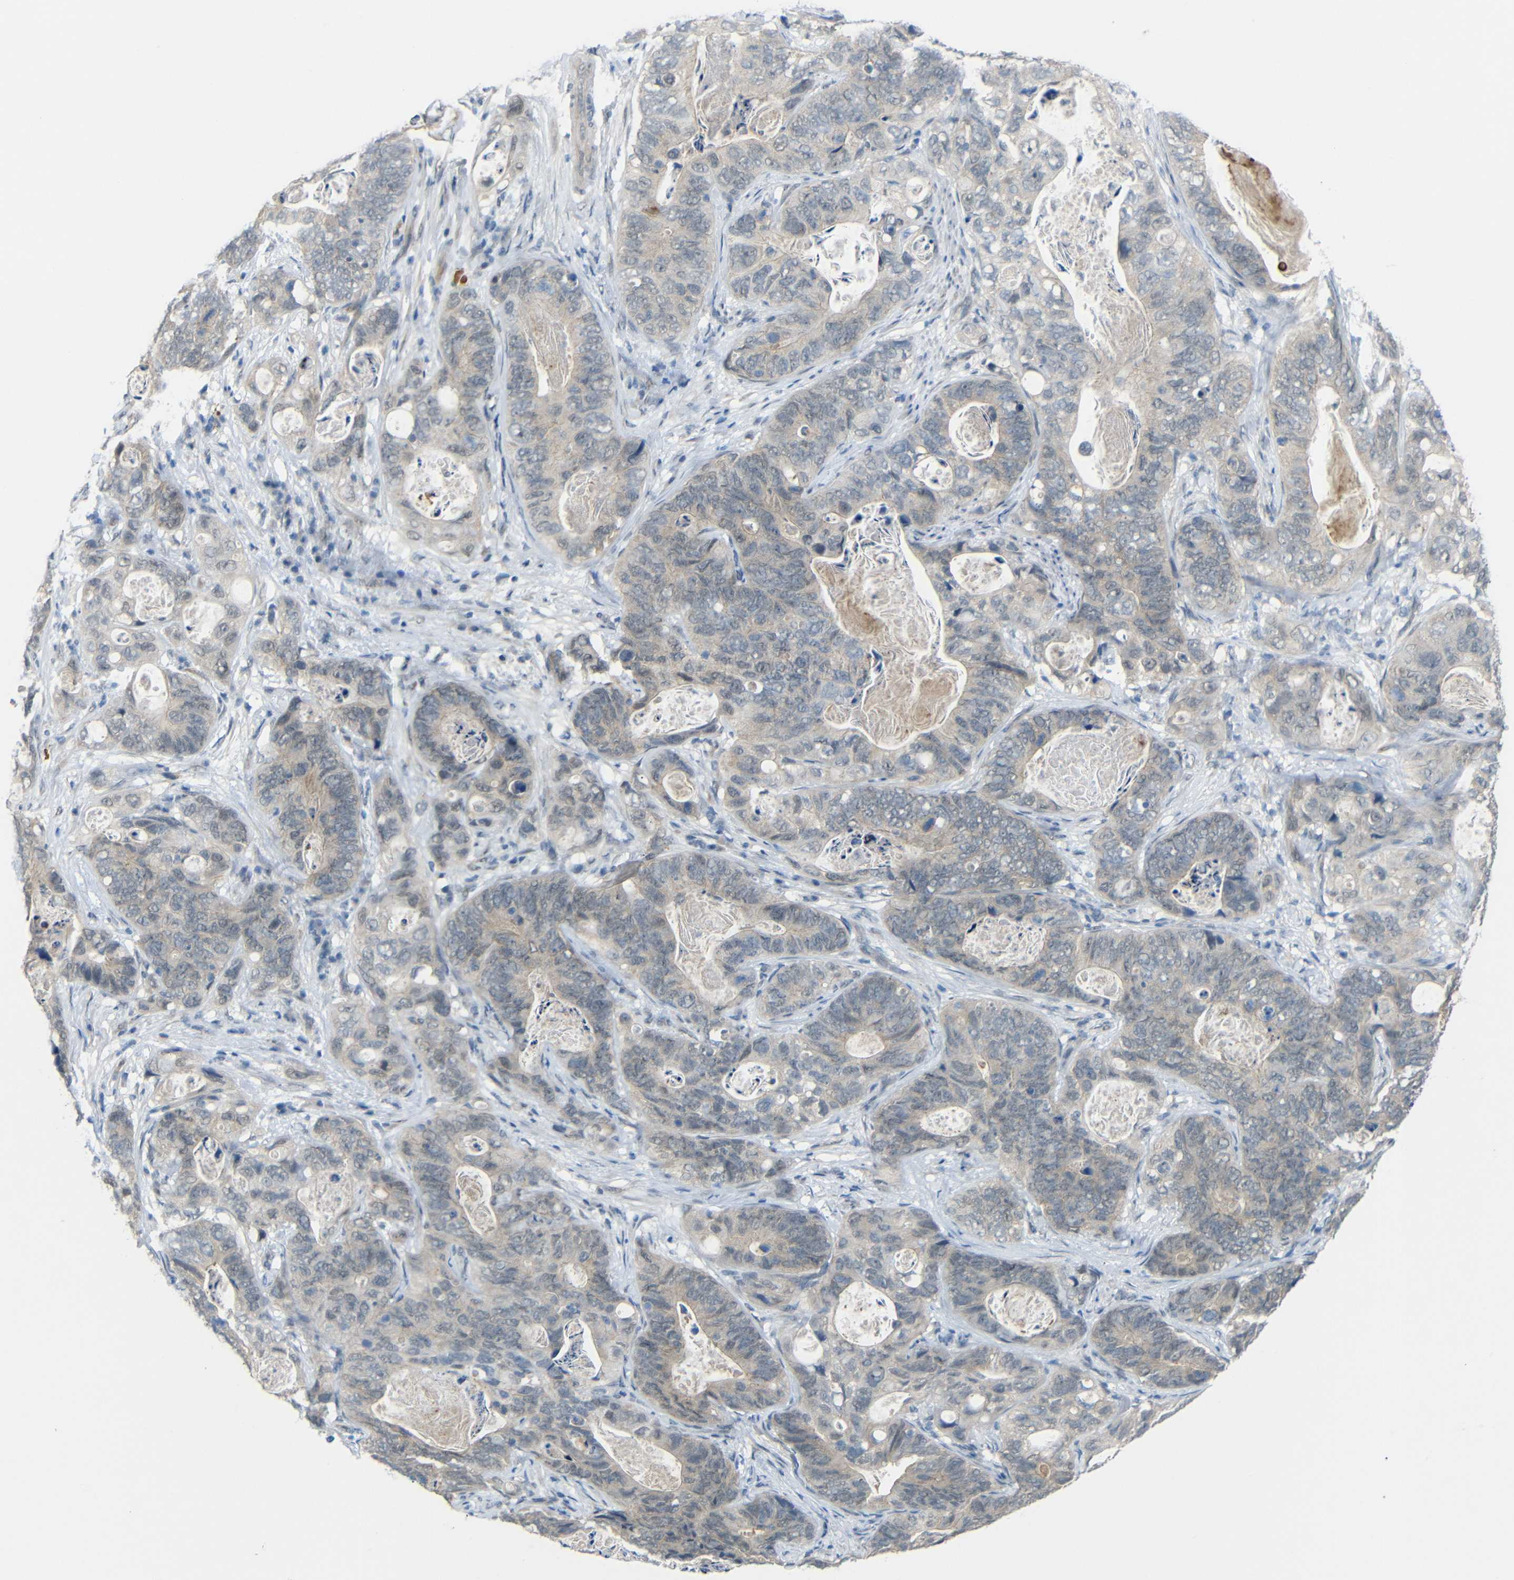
{"staining": {"intensity": "negative", "quantity": "none", "location": "none"}, "tissue": "stomach cancer", "cell_type": "Tumor cells", "image_type": "cancer", "snomed": [{"axis": "morphology", "description": "Adenocarcinoma, NOS"}, {"axis": "topography", "description": "Stomach"}], "caption": "DAB immunohistochemical staining of stomach cancer reveals no significant positivity in tumor cells.", "gene": "GPR158", "patient": {"sex": "female", "age": 89}}